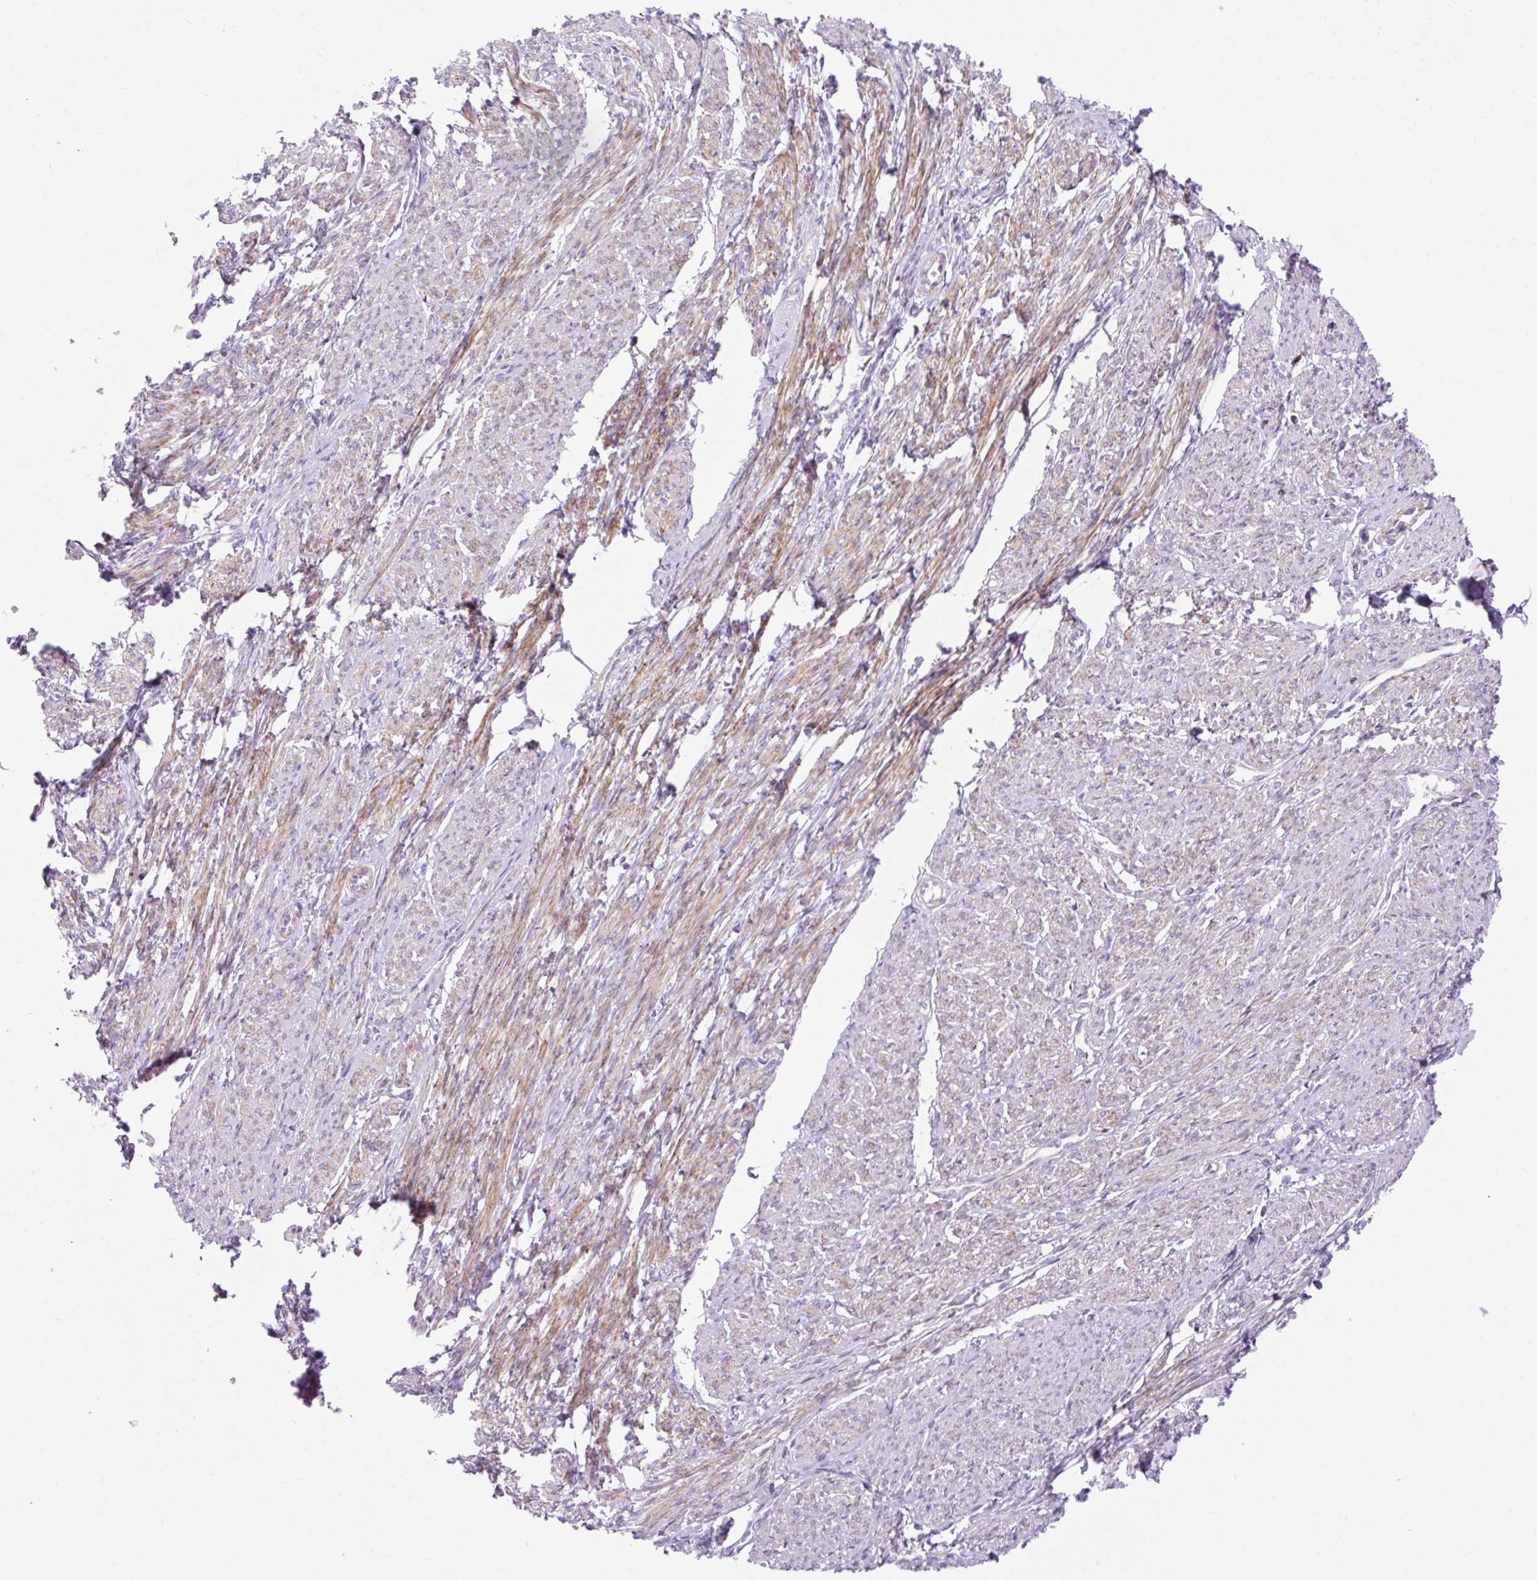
{"staining": {"intensity": "moderate", "quantity": "25%-75%", "location": "cytoplasmic/membranous"}, "tissue": "smooth muscle", "cell_type": "Smooth muscle cells", "image_type": "normal", "snomed": [{"axis": "morphology", "description": "Normal tissue, NOS"}, {"axis": "topography", "description": "Smooth muscle"}], "caption": "Immunohistochemistry photomicrograph of normal smooth muscle stained for a protein (brown), which reveals medium levels of moderate cytoplasmic/membranous positivity in approximately 25%-75% of smooth muscle cells.", "gene": "CORO7", "patient": {"sex": "female", "age": 65}}